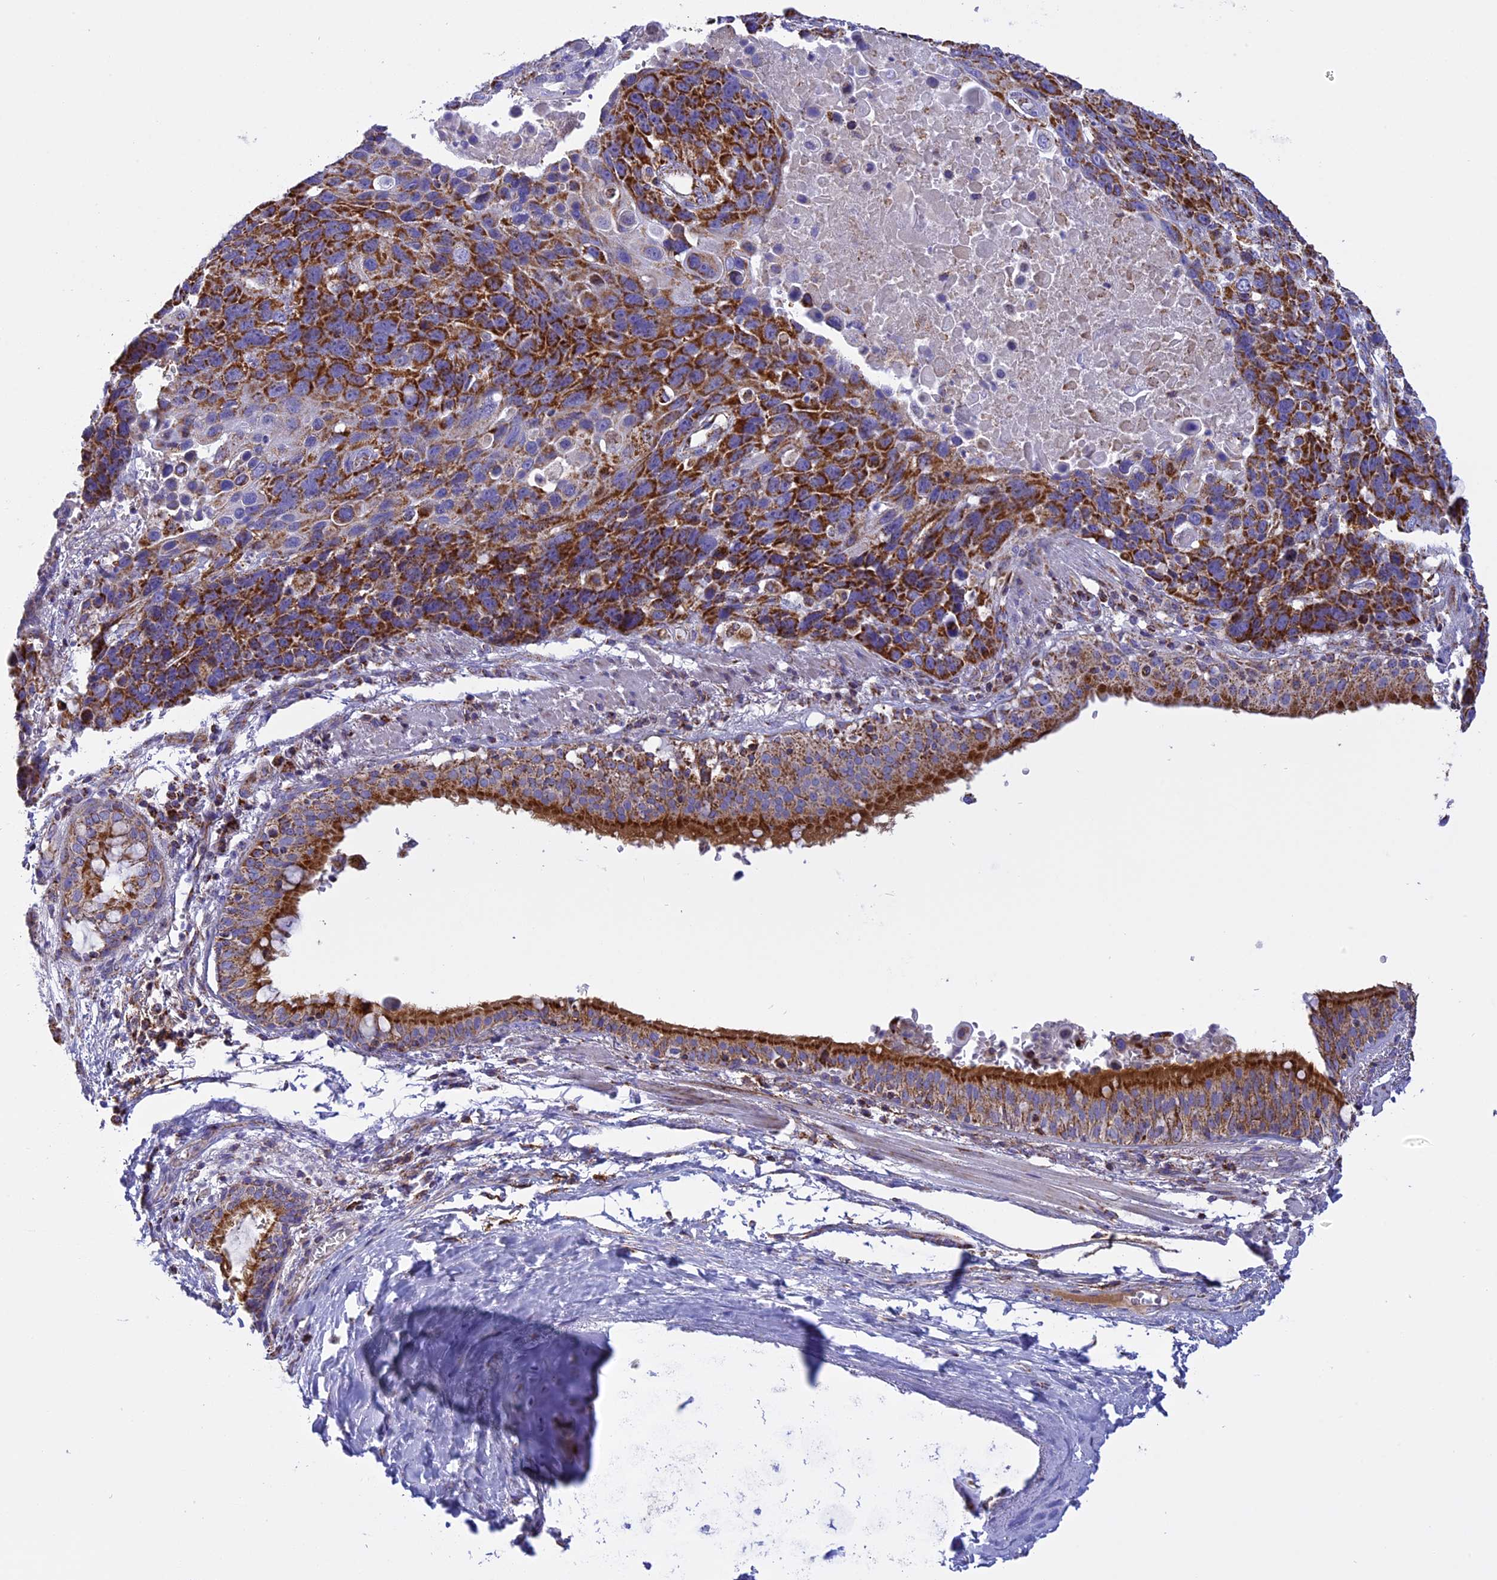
{"staining": {"intensity": "strong", "quantity": ">75%", "location": "cytoplasmic/membranous"}, "tissue": "lung cancer", "cell_type": "Tumor cells", "image_type": "cancer", "snomed": [{"axis": "morphology", "description": "Squamous cell carcinoma, NOS"}, {"axis": "topography", "description": "Lung"}], "caption": "Immunohistochemical staining of human lung cancer shows strong cytoplasmic/membranous protein positivity in approximately >75% of tumor cells.", "gene": "KCNG1", "patient": {"sex": "male", "age": 66}}